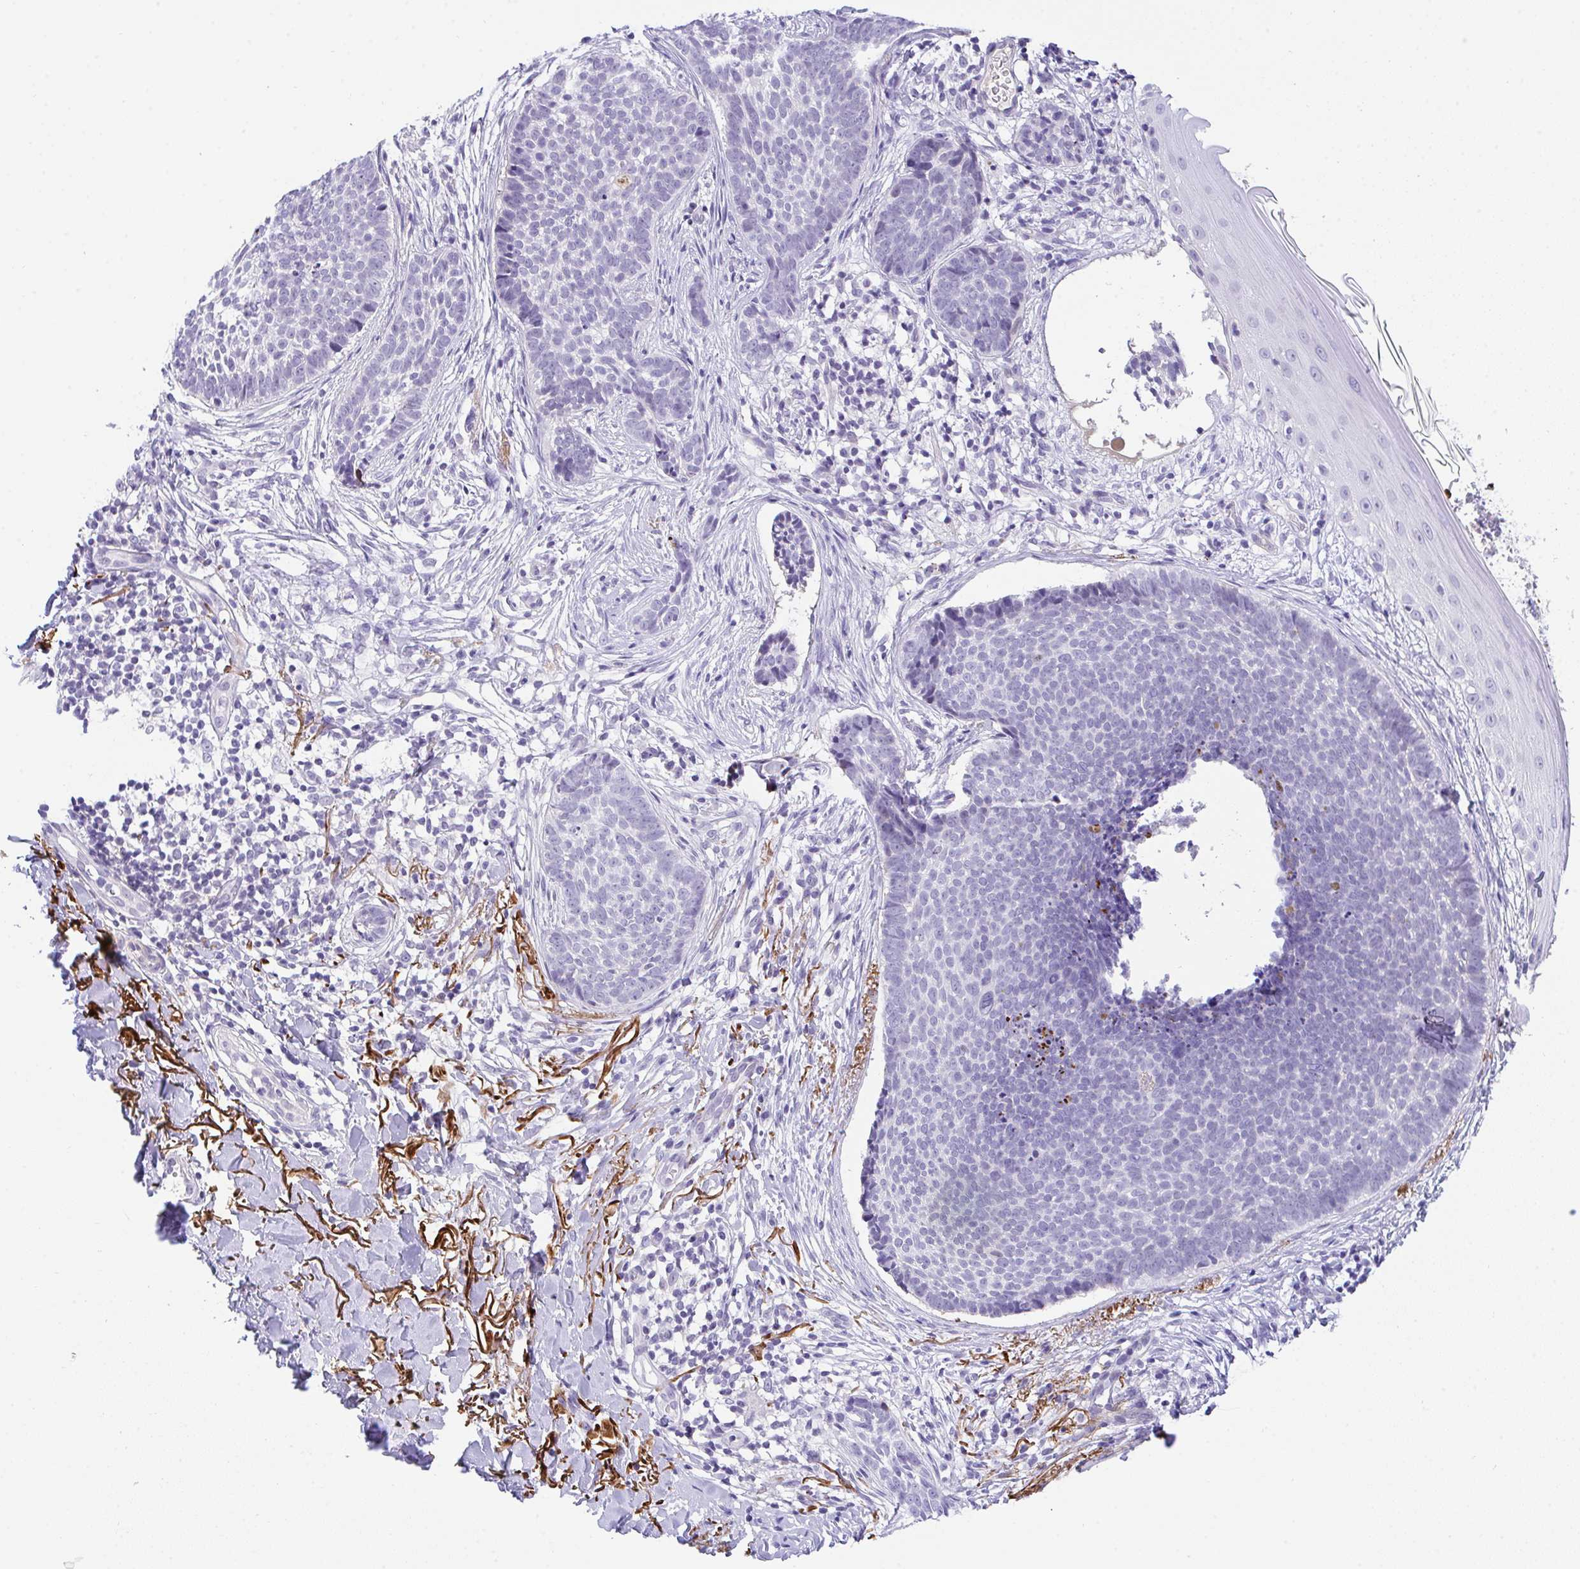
{"staining": {"intensity": "negative", "quantity": "none", "location": "none"}, "tissue": "skin cancer", "cell_type": "Tumor cells", "image_type": "cancer", "snomed": [{"axis": "morphology", "description": "Basal cell carcinoma"}, {"axis": "topography", "description": "Skin"}, {"axis": "topography", "description": "Skin of back"}], "caption": "Immunohistochemical staining of skin basal cell carcinoma exhibits no significant staining in tumor cells.", "gene": "KMT2E", "patient": {"sex": "male", "age": 81}}